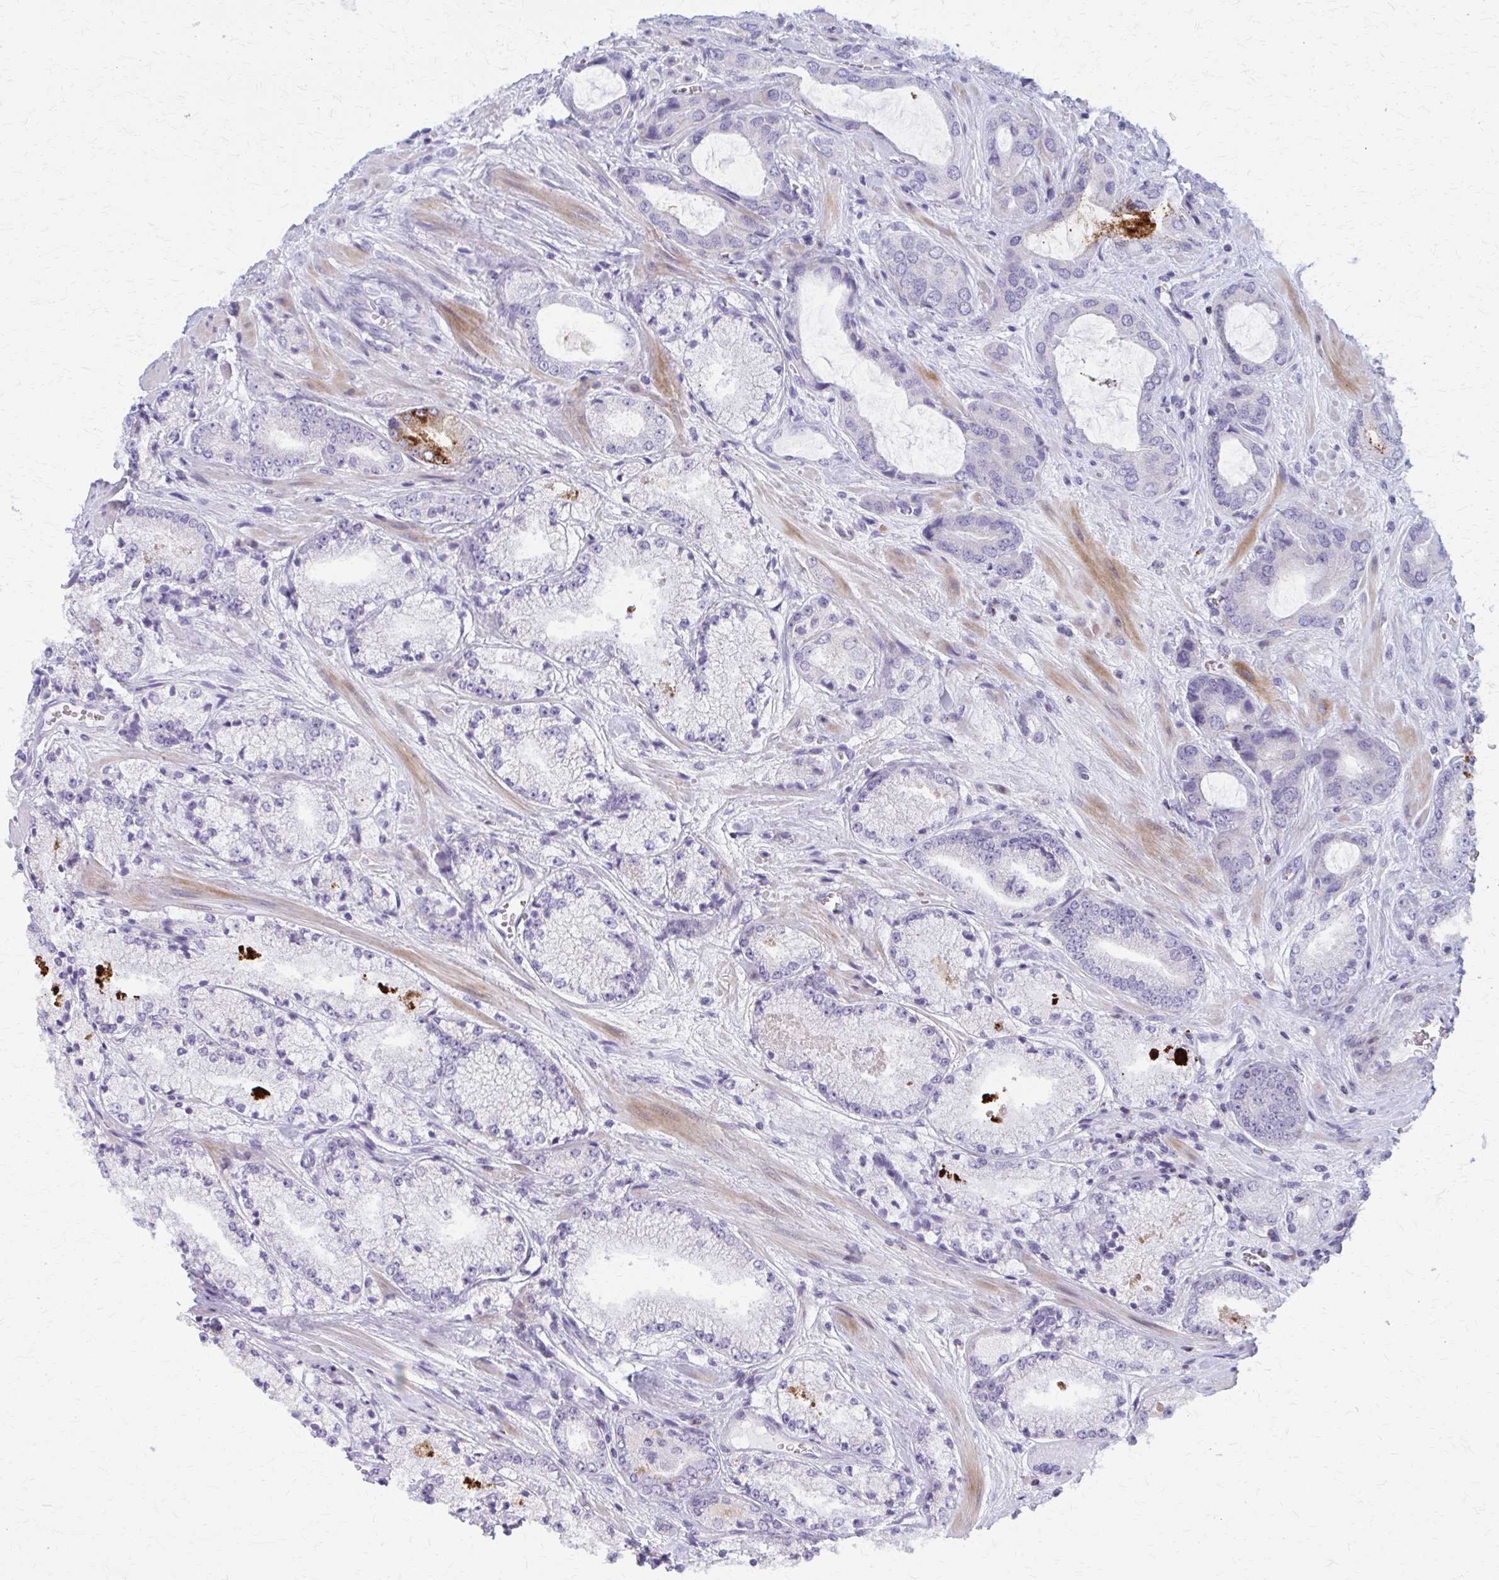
{"staining": {"intensity": "negative", "quantity": "none", "location": "none"}, "tissue": "prostate cancer", "cell_type": "Tumor cells", "image_type": "cancer", "snomed": [{"axis": "morphology", "description": "Adenocarcinoma, High grade"}, {"axis": "topography", "description": "Prostate"}], "caption": "Photomicrograph shows no significant protein expression in tumor cells of adenocarcinoma (high-grade) (prostate).", "gene": "PEDS1", "patient": {"sex": "male", "age": 63}}